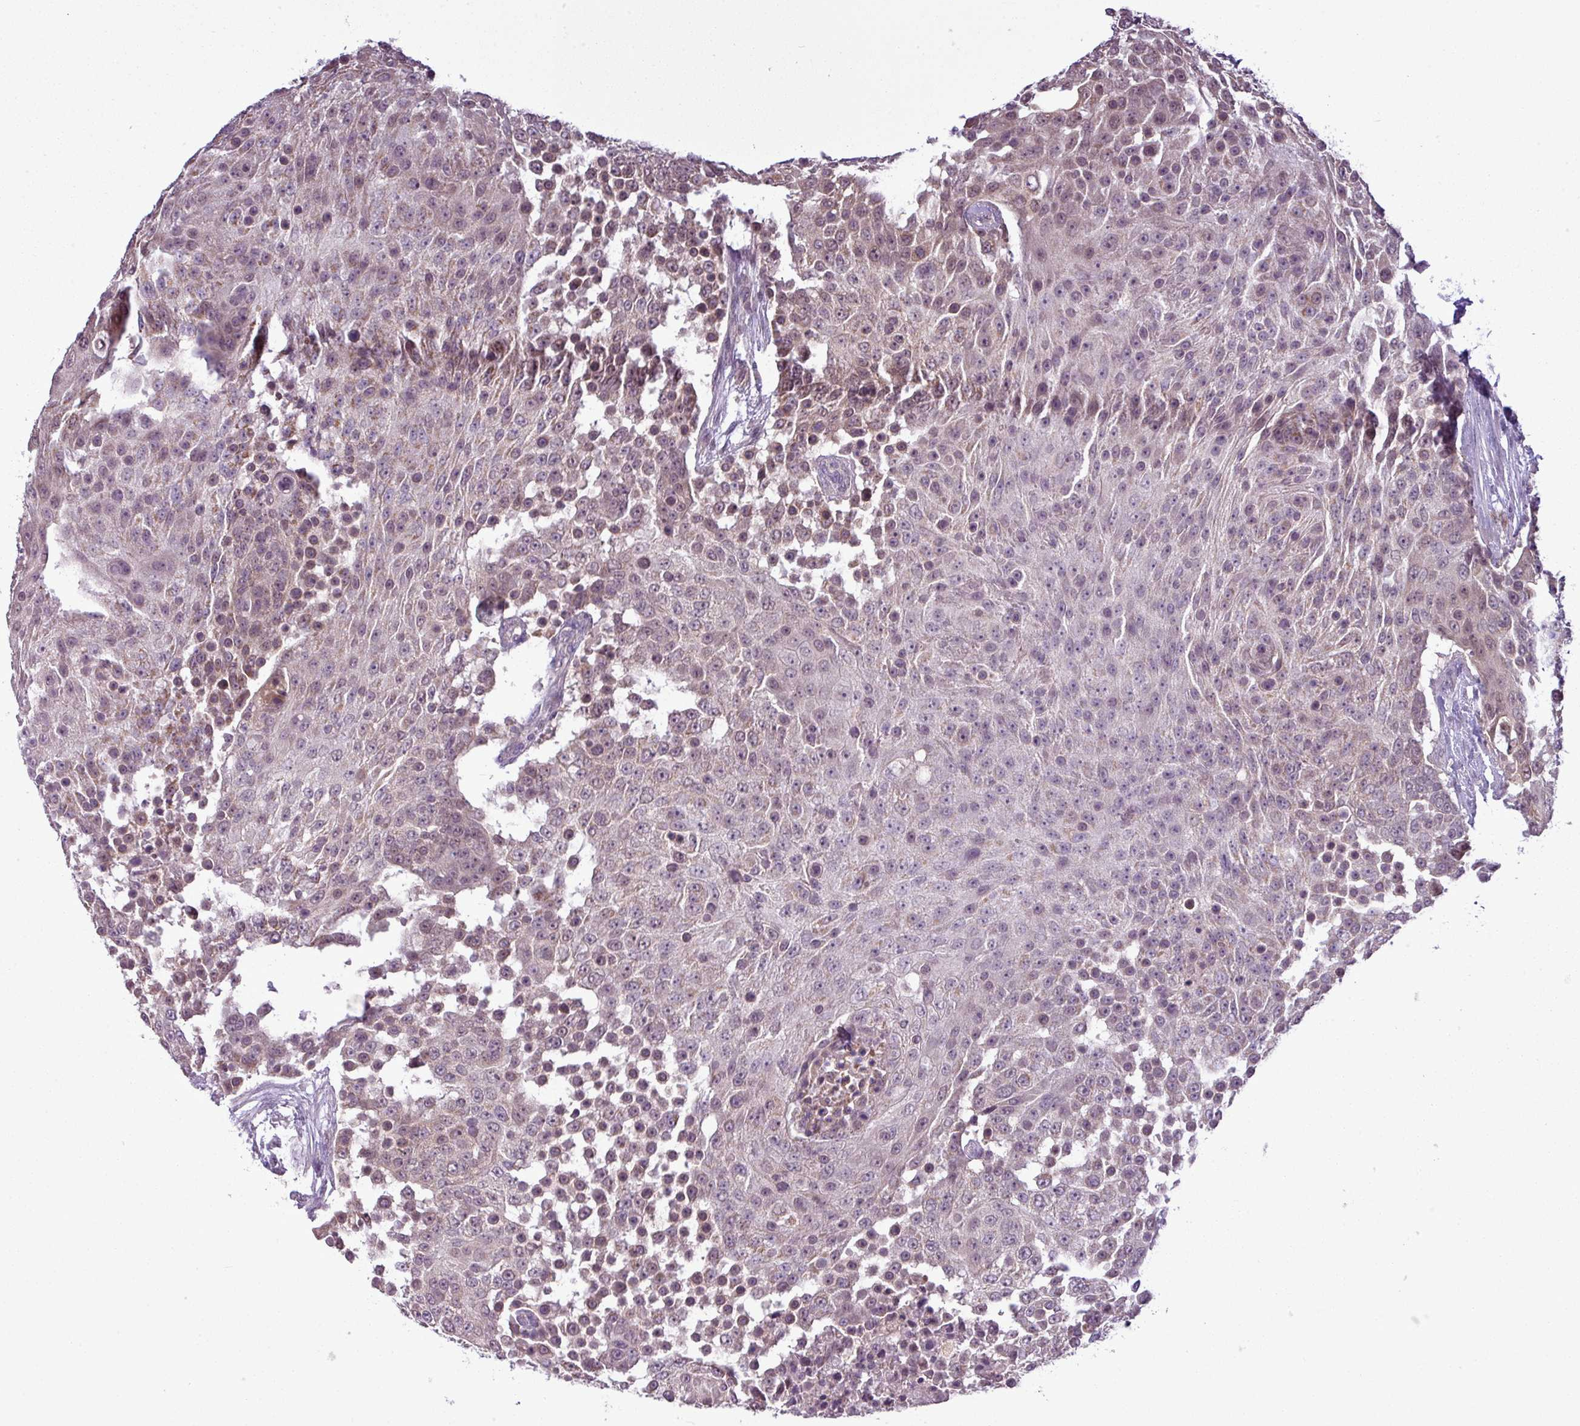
{"staining": {"intensity": "moderate", "quantity": ">75%", "location": "cytoplasmic/membranous,nuclear"}, "tissue": "urothelial cancer", "cell_type": "Tumor cells", "image_type": "cancer", "snomed": [{"axis": "morphology", "description": "Urothelial carcinoma, High grade"}, {"axis": "topography", "description": "Urinary bladder"}], "caption": "High-grade urothelial carcinoma tissue reveals moderate cytoplasmic/membranous and nuclear positivity in approximately >75% of tumor cells", "gene": "ZNF217", "patient": {"sex": "female", "age": 63}}